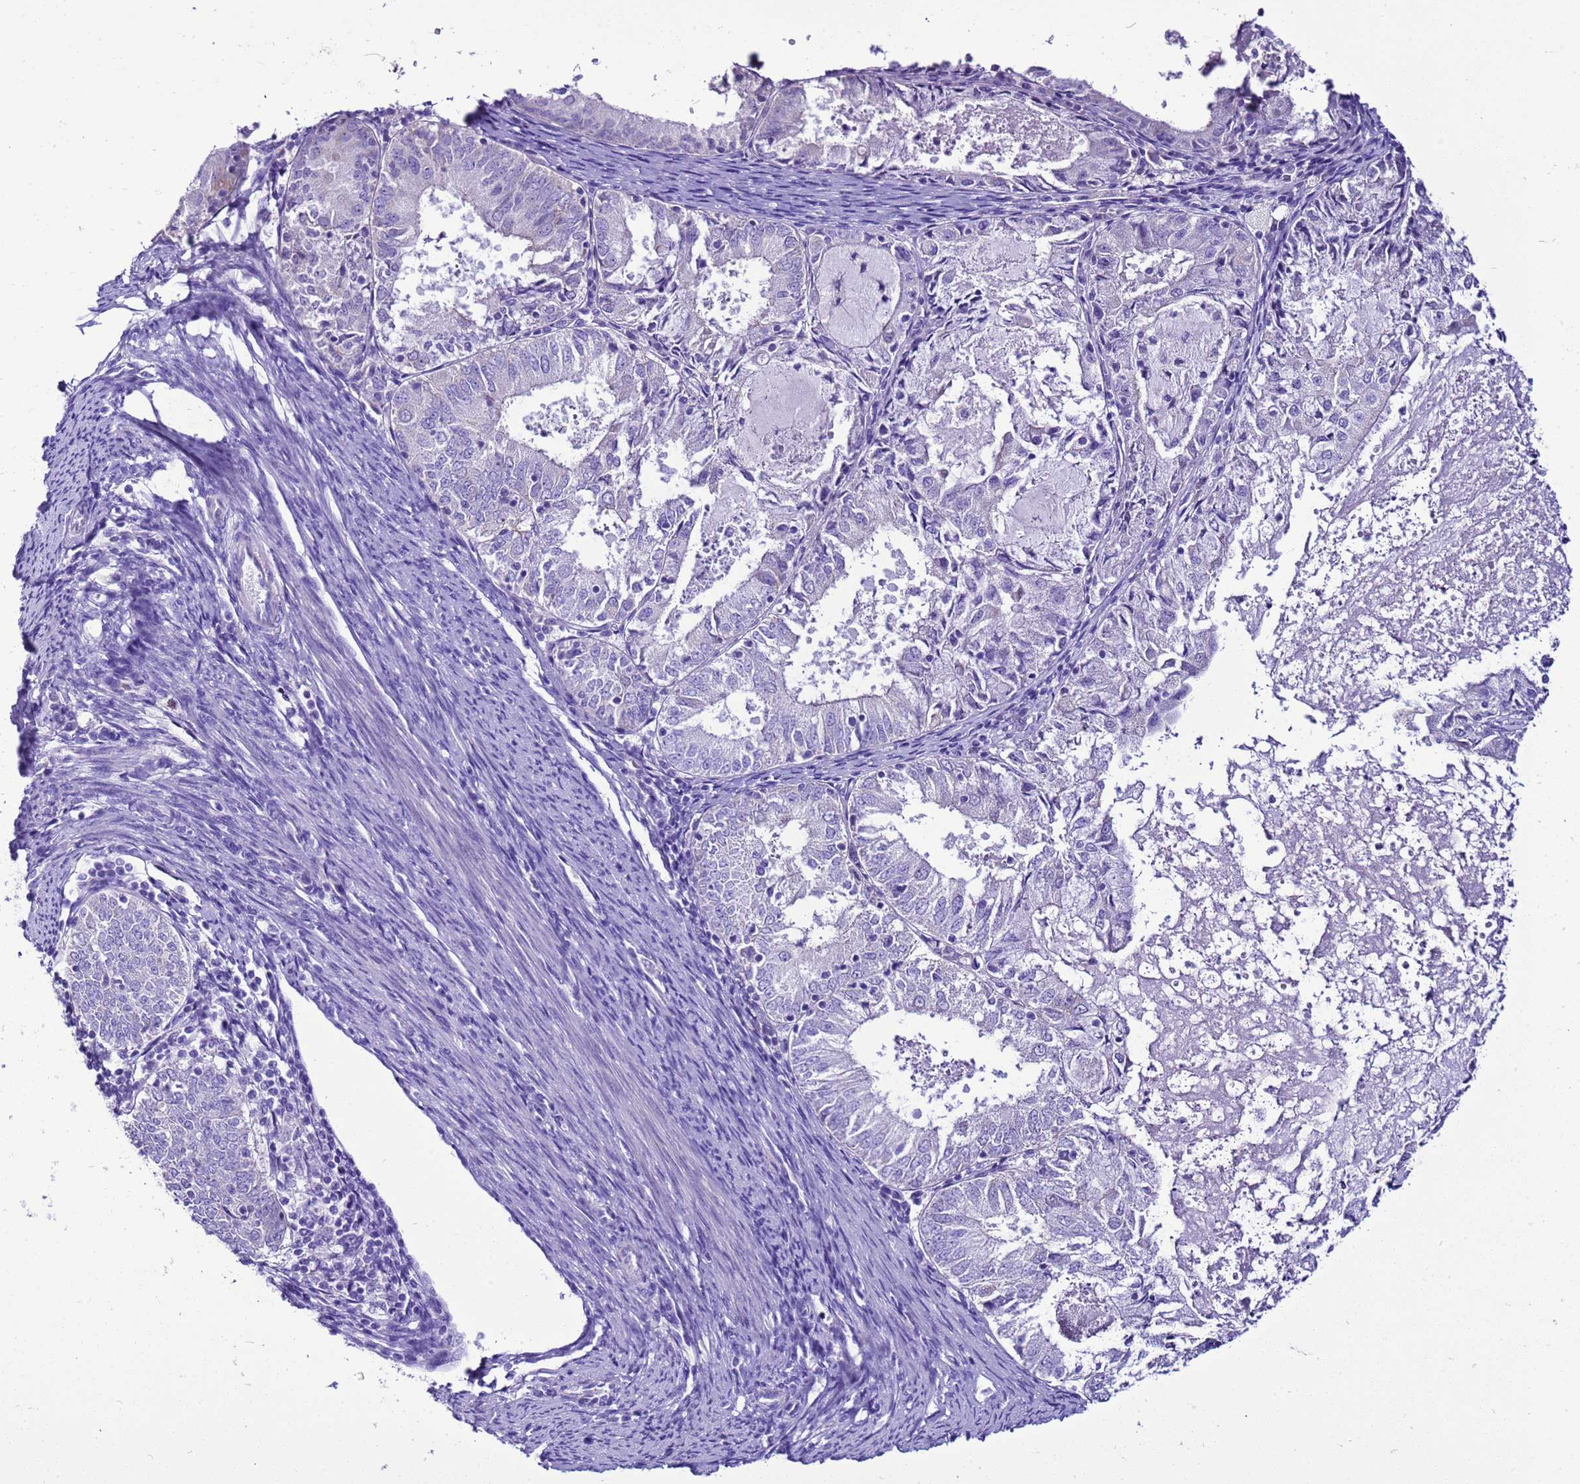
{"staining": {"intensity": "negative", "quantity": "none", "location": "none"}, "tissue": "endometrial cancer", "cell_type": "Tumor cells", "image_type": "cancer", "snomed": [{"axis": "morphology", "description": "Adenocarcinoma, NOS"}, {"axis": "topography", "description": "Endometrium"}], "caption": "An image of human endometrial adenocarcinoma is negative for staining in tumor cells. Nuclei are stained in blue.", "gene": "BEST2", "patient": {"sex": "female", "age": 57}}